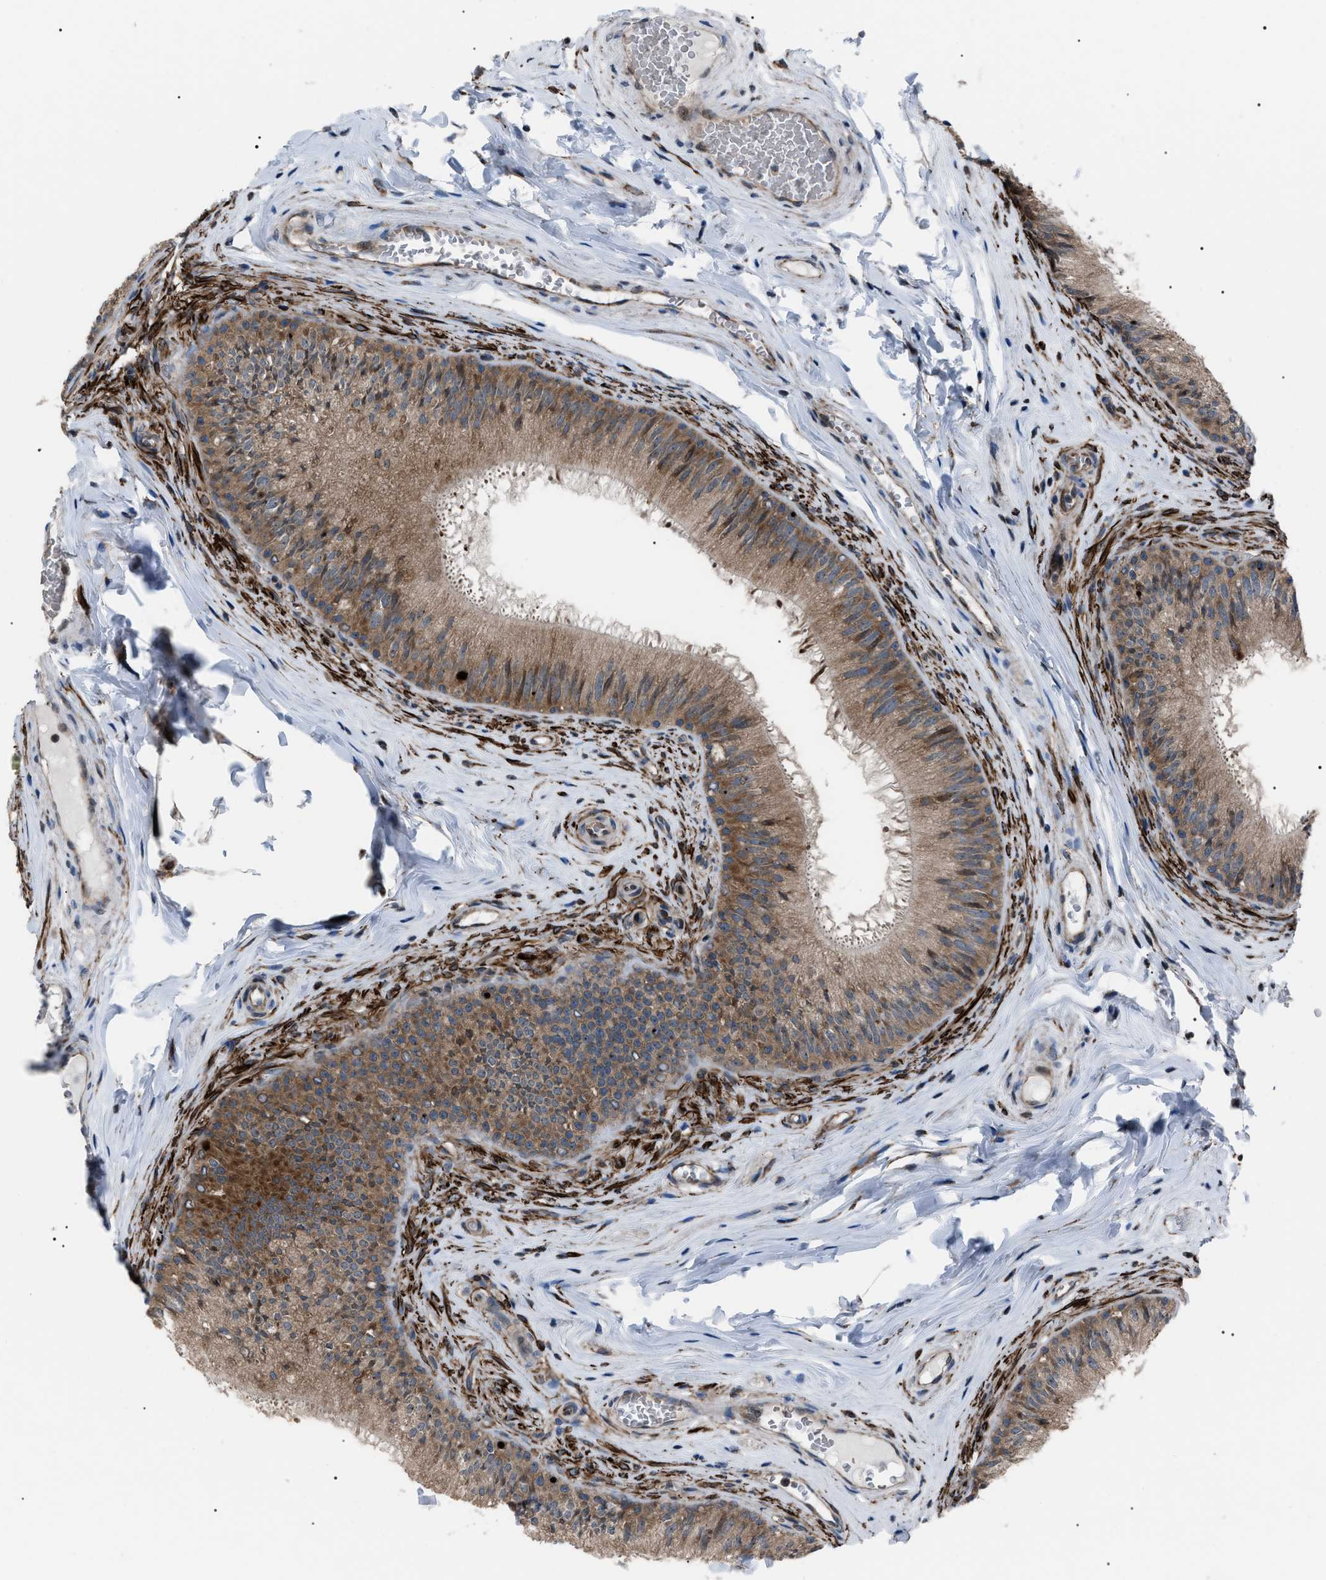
{"staining": {"intensity": "moderate", "quantity": ">75%", "location": "cytoplasmic/membranous"}, "tissue": "epididymis", "cell_type": "Glandular cells", "image_type": "normal", "snomed": [{"axis": "morphology", "description": "Normal tissue, NOS"}, {"axis": "topography", "description": "Testis"}, {"axis": "topography", "description": "Epididymis"}], "caption": "This micrograph demonstrates unremarkable epididymis stained with immunohistochemistry to label a protein in brown. The cytoplasmic/membranous of glandular cells show moderate positivity for the protein. Nuclei are counter-stained blue.", "gene": "AGO2", "patient": {"sex": "male", "age": 36}}